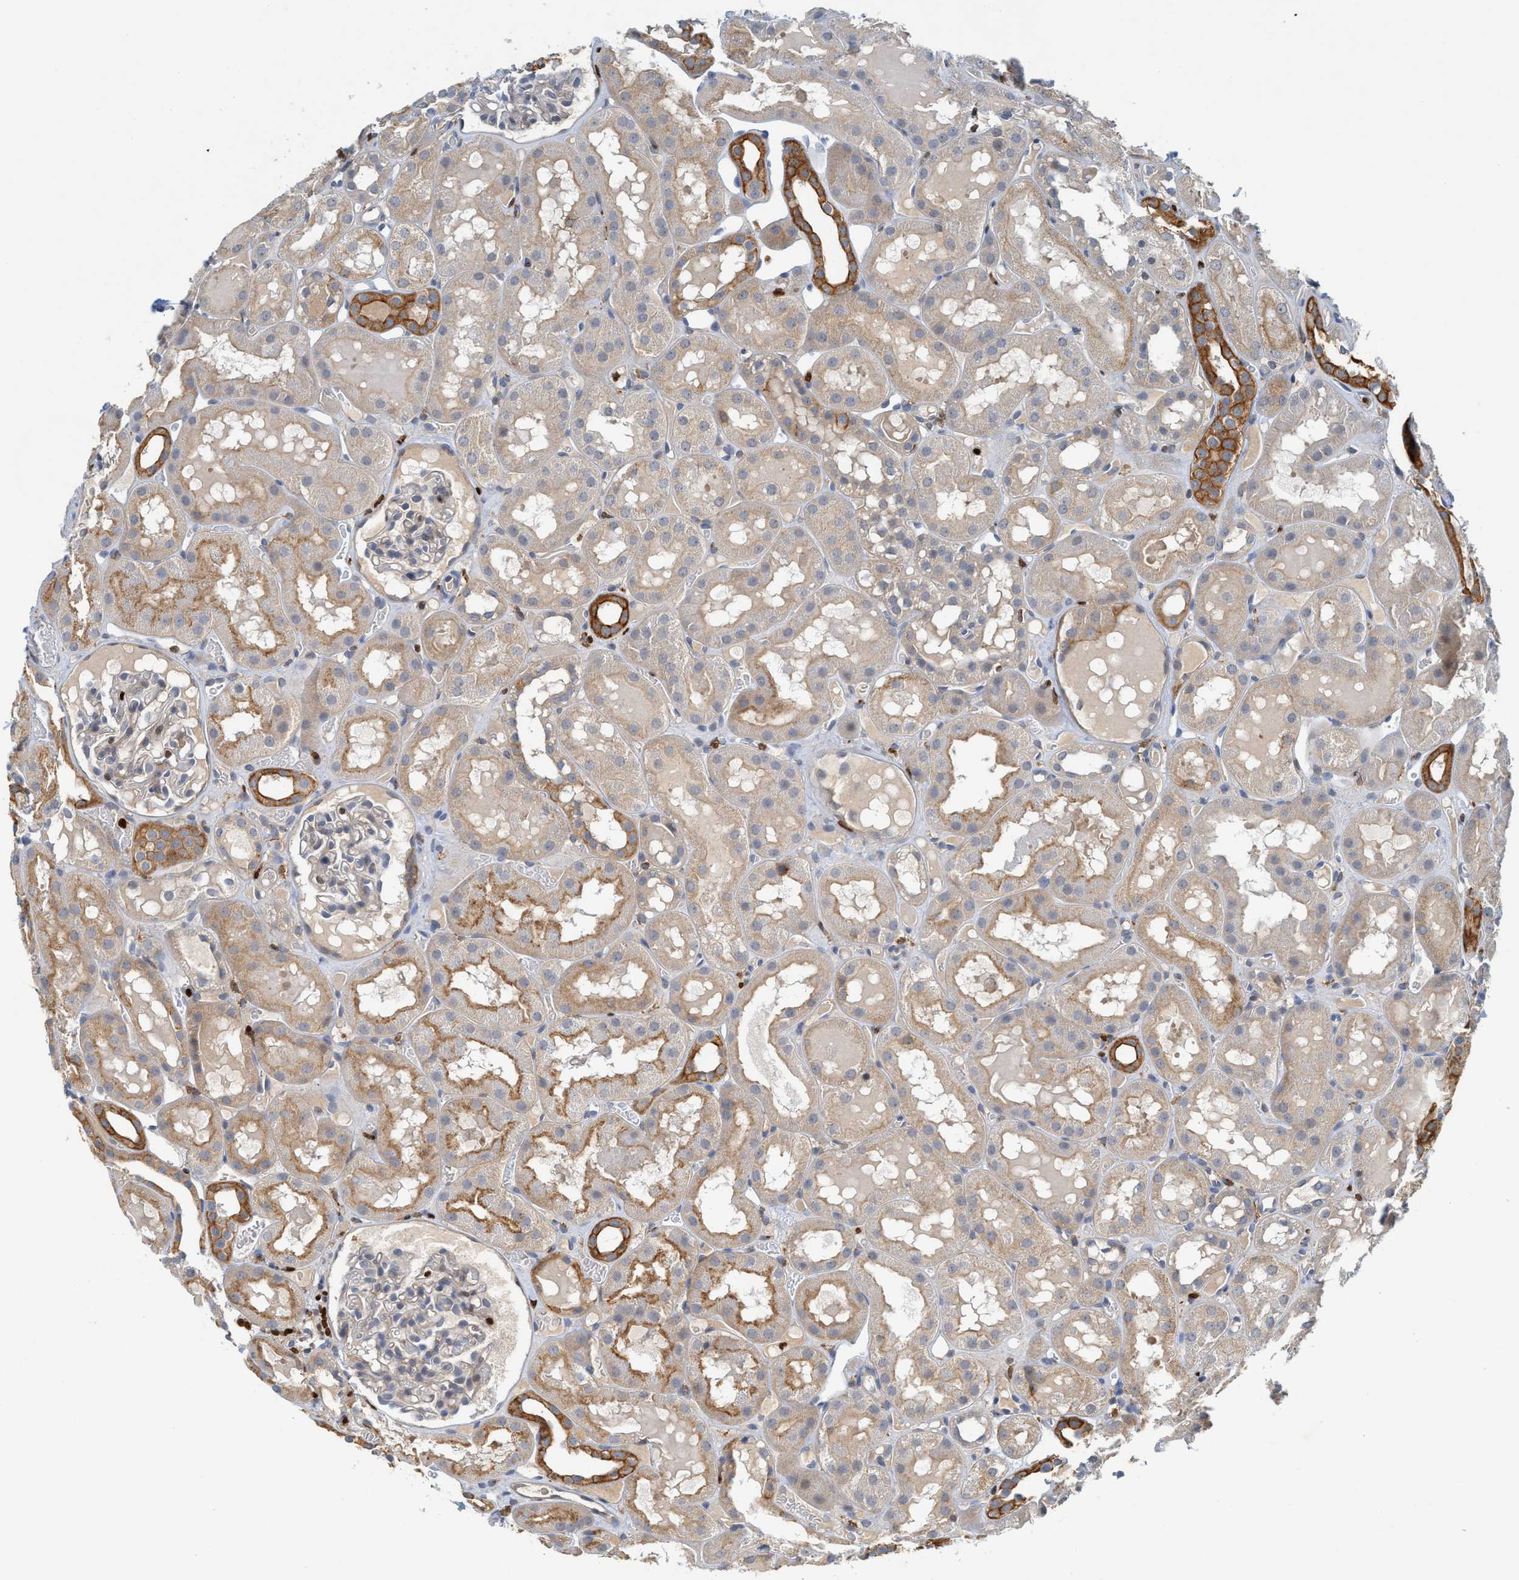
{"staining": {"intensity": "moderate", "quantity": "<25%", "location": "nuclear"}, "tissue": "kidney", "cell_type": "Cells in glomeruli", "image_type": "normal", "snomed": [{"axis": "morphology", "description": "Normal tissue, NOS"}, {"axis": "topography", "description": "Kidney"}, {"axis": "topography", "description": "Urinary bladder"}], "caption": "Moderate nuclear positivity is identified in about <25% of cells in glomeruli in normal kidney. (brown staining indicates protein expression, while blue staining denotes nuclei).", "gene": "SH3D19", "patient": {"sex": "male", "age": 16}}